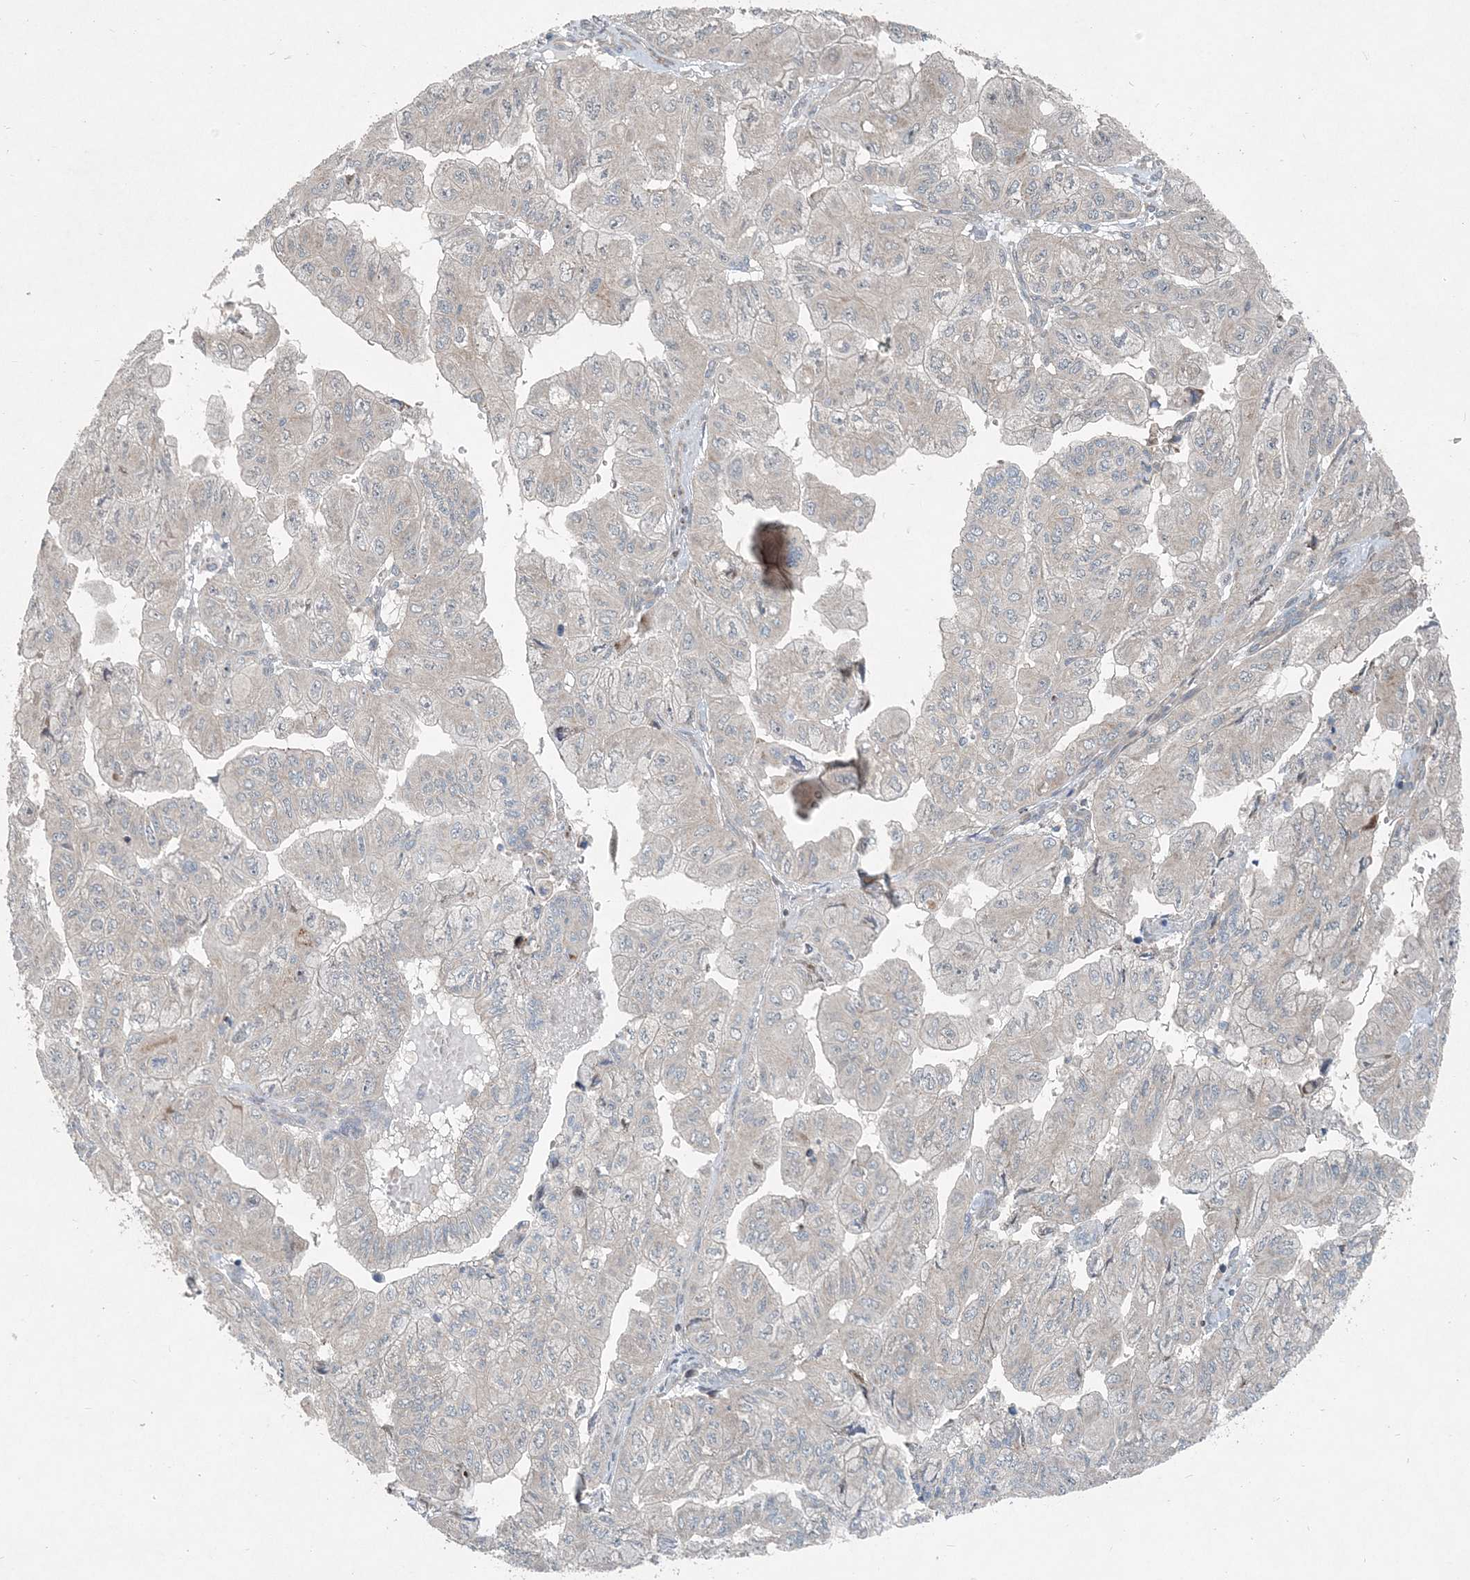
{"staining": {"intensity": "negative", "quantity": "none", "location": "none"}, "tissue": "pancreatic cancer", "cell_type": "Tumor cells", "image_type": "cancer", "snomed": [{"axis": "morphology", "description": "Adenocarcinoma, NOS"}, {"axis": "topography", "description": "Pancreas"}], "caption": "Protein analysis of pancreatic cancer (adenocarcinoma) exhibits no significant expression in tumor cells.", "gene": "INTU", "patient": {"sex": "male", "age": 51}}